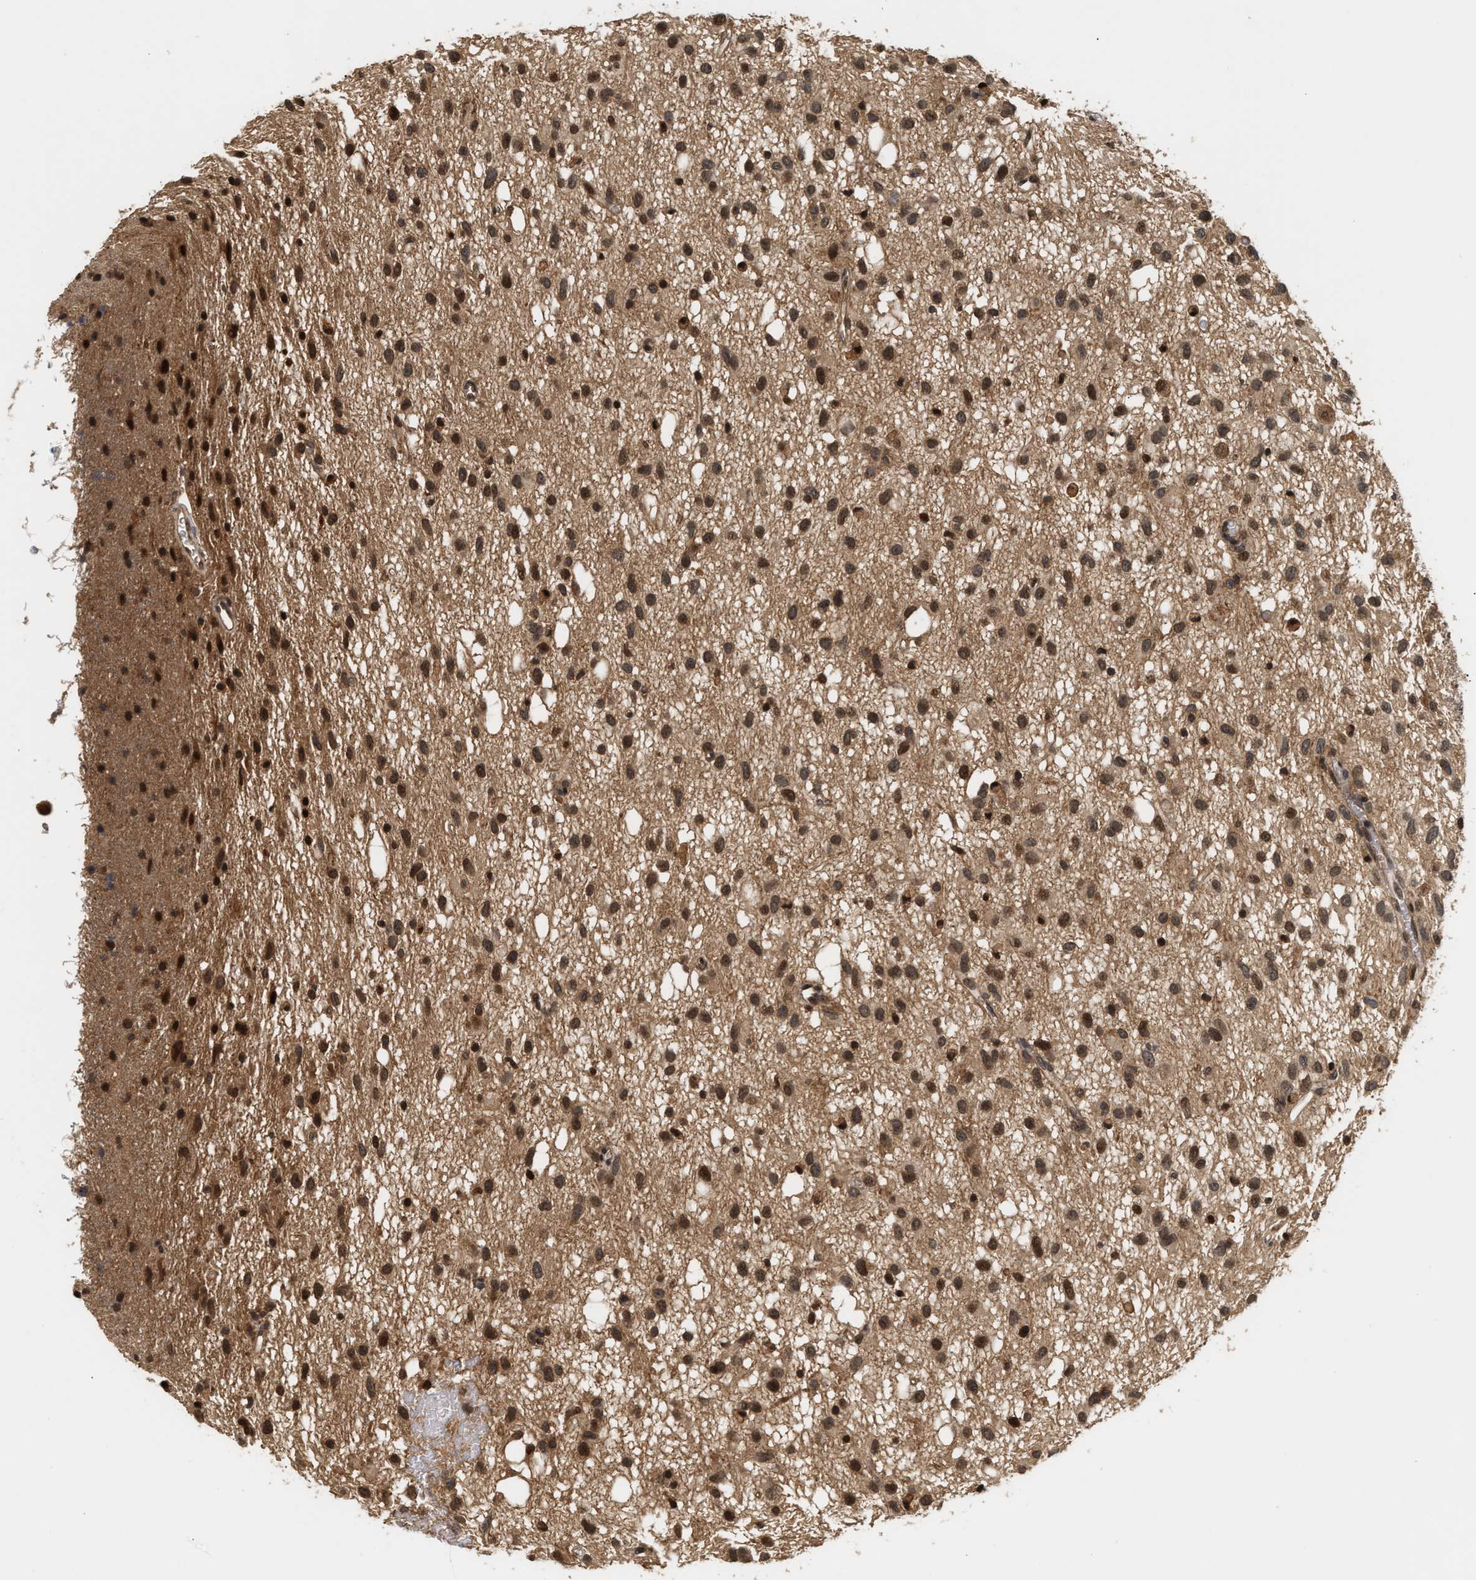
{"staining": {"intensity": "strong", "quantity": ">75%", "location": "nuclear"}, "tissue": "glioma", "cell_type": "Tumor cells", "image_type": "cancer", "snomed": [{"axis": "morphology", "description": "Glioma, malignant, Low grade"}, {"axis": "topography", "description": "Brain"}], "caption": "A brown stain shows strong nuclear positivity of a protein in malignant glioma (low-grade) tumor cells.", "gene": "ABHD5", "patient": {"sex": "male", "age": 77}}